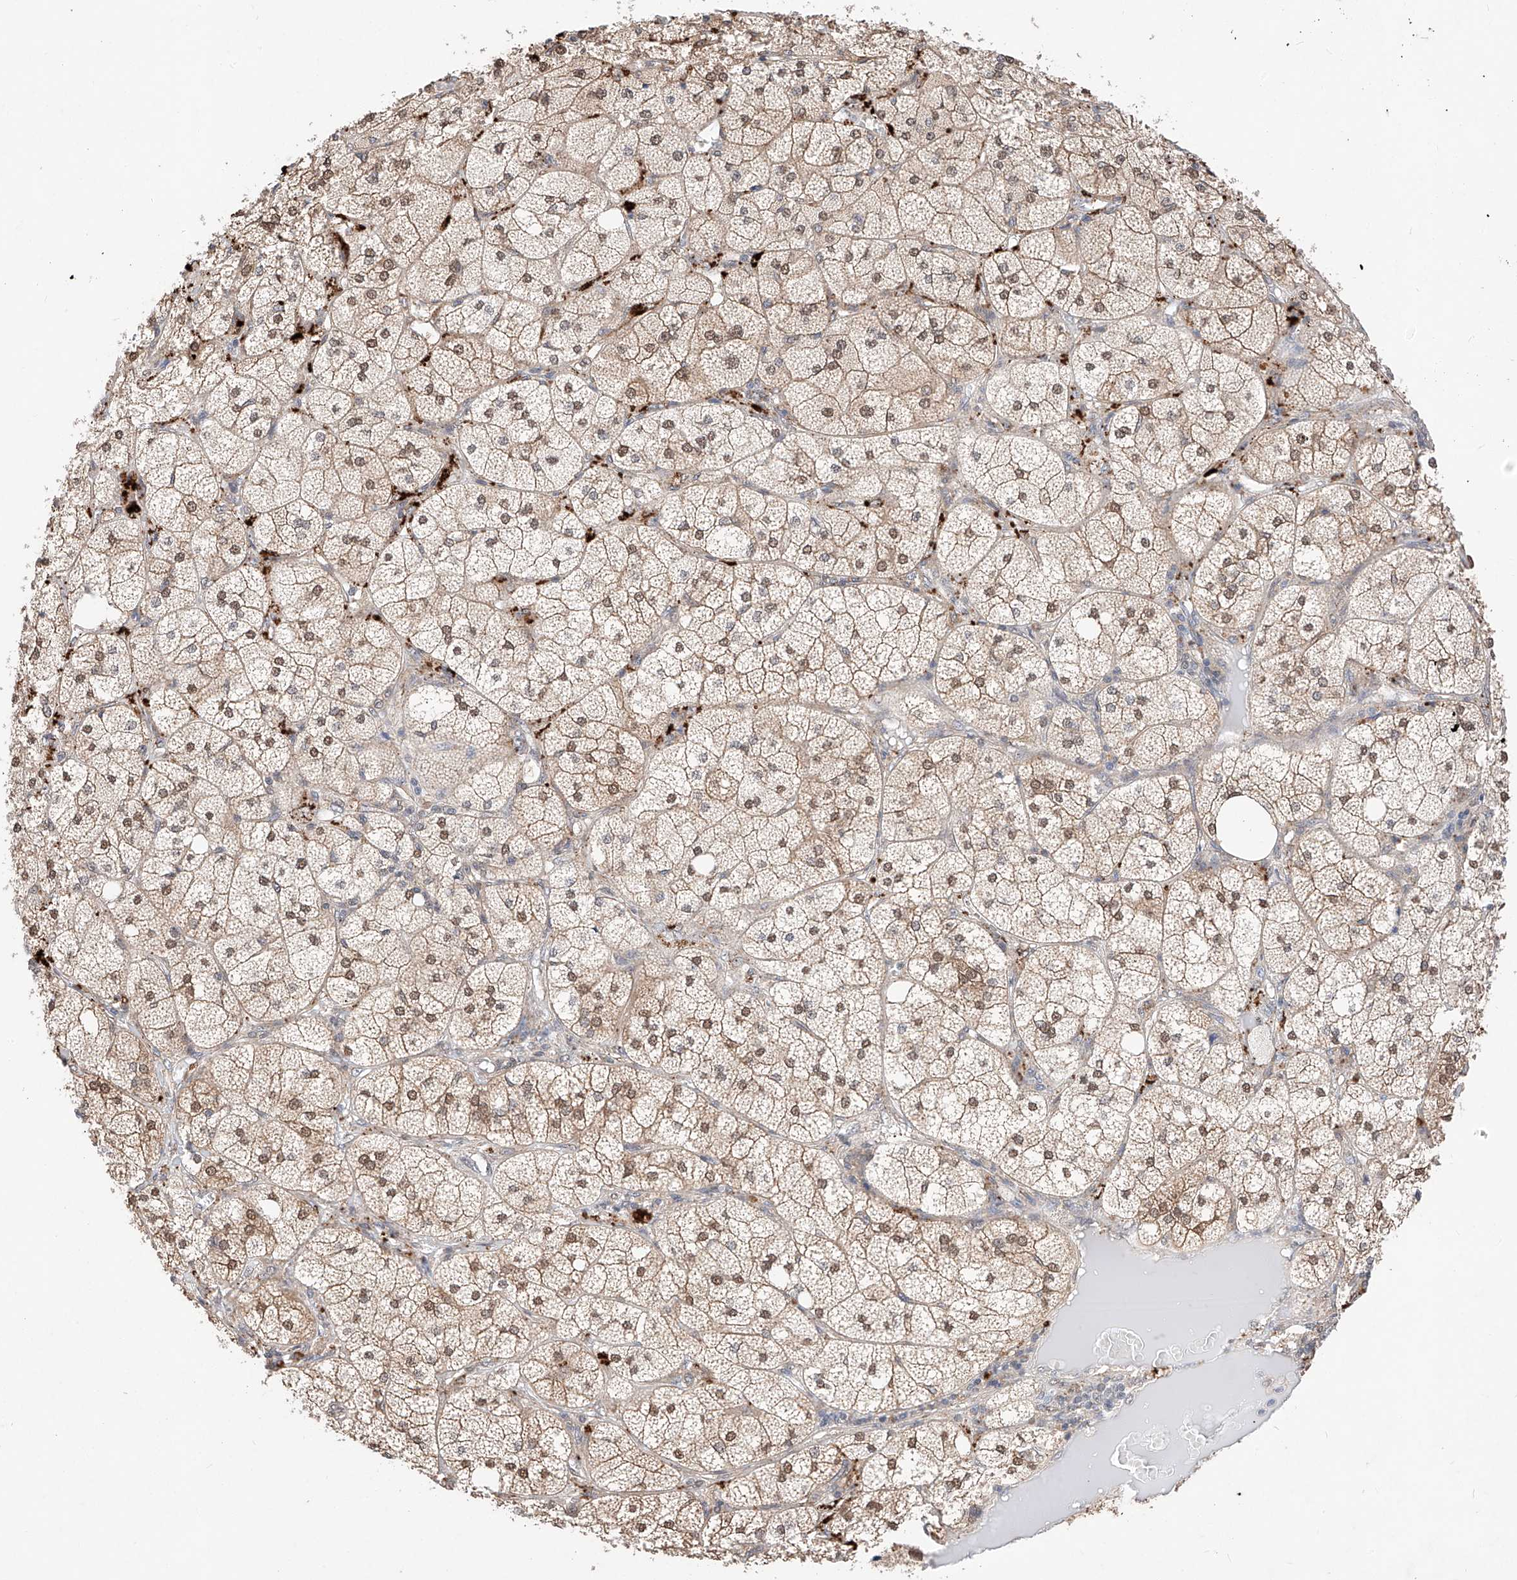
{"staining": {"intensity": "moderate", "quantity": ">75%", "location": "cytoplasmic/membranous,nuclear"}, "tissue": "adrenal gland", "cell_type": "Glandular cells", "image_type": "normal", "snomed": [{"axis": "morphology", "description": "Normal tissue, NOS"}, {"axis": "topography", "description": "Adrenal gland"}], "caption": "This histopathology image displays normal adrenal gland stained with immunohistochemistry (IHC) to label a protein in brown. The cytoplasmic/membranous,nuclear of glandular cells show moderate positivity for the protein. Nuclei are counter-stained blue.", "gene": "ZSCAN4", "patient": {"sex": "female", "age": 61}}